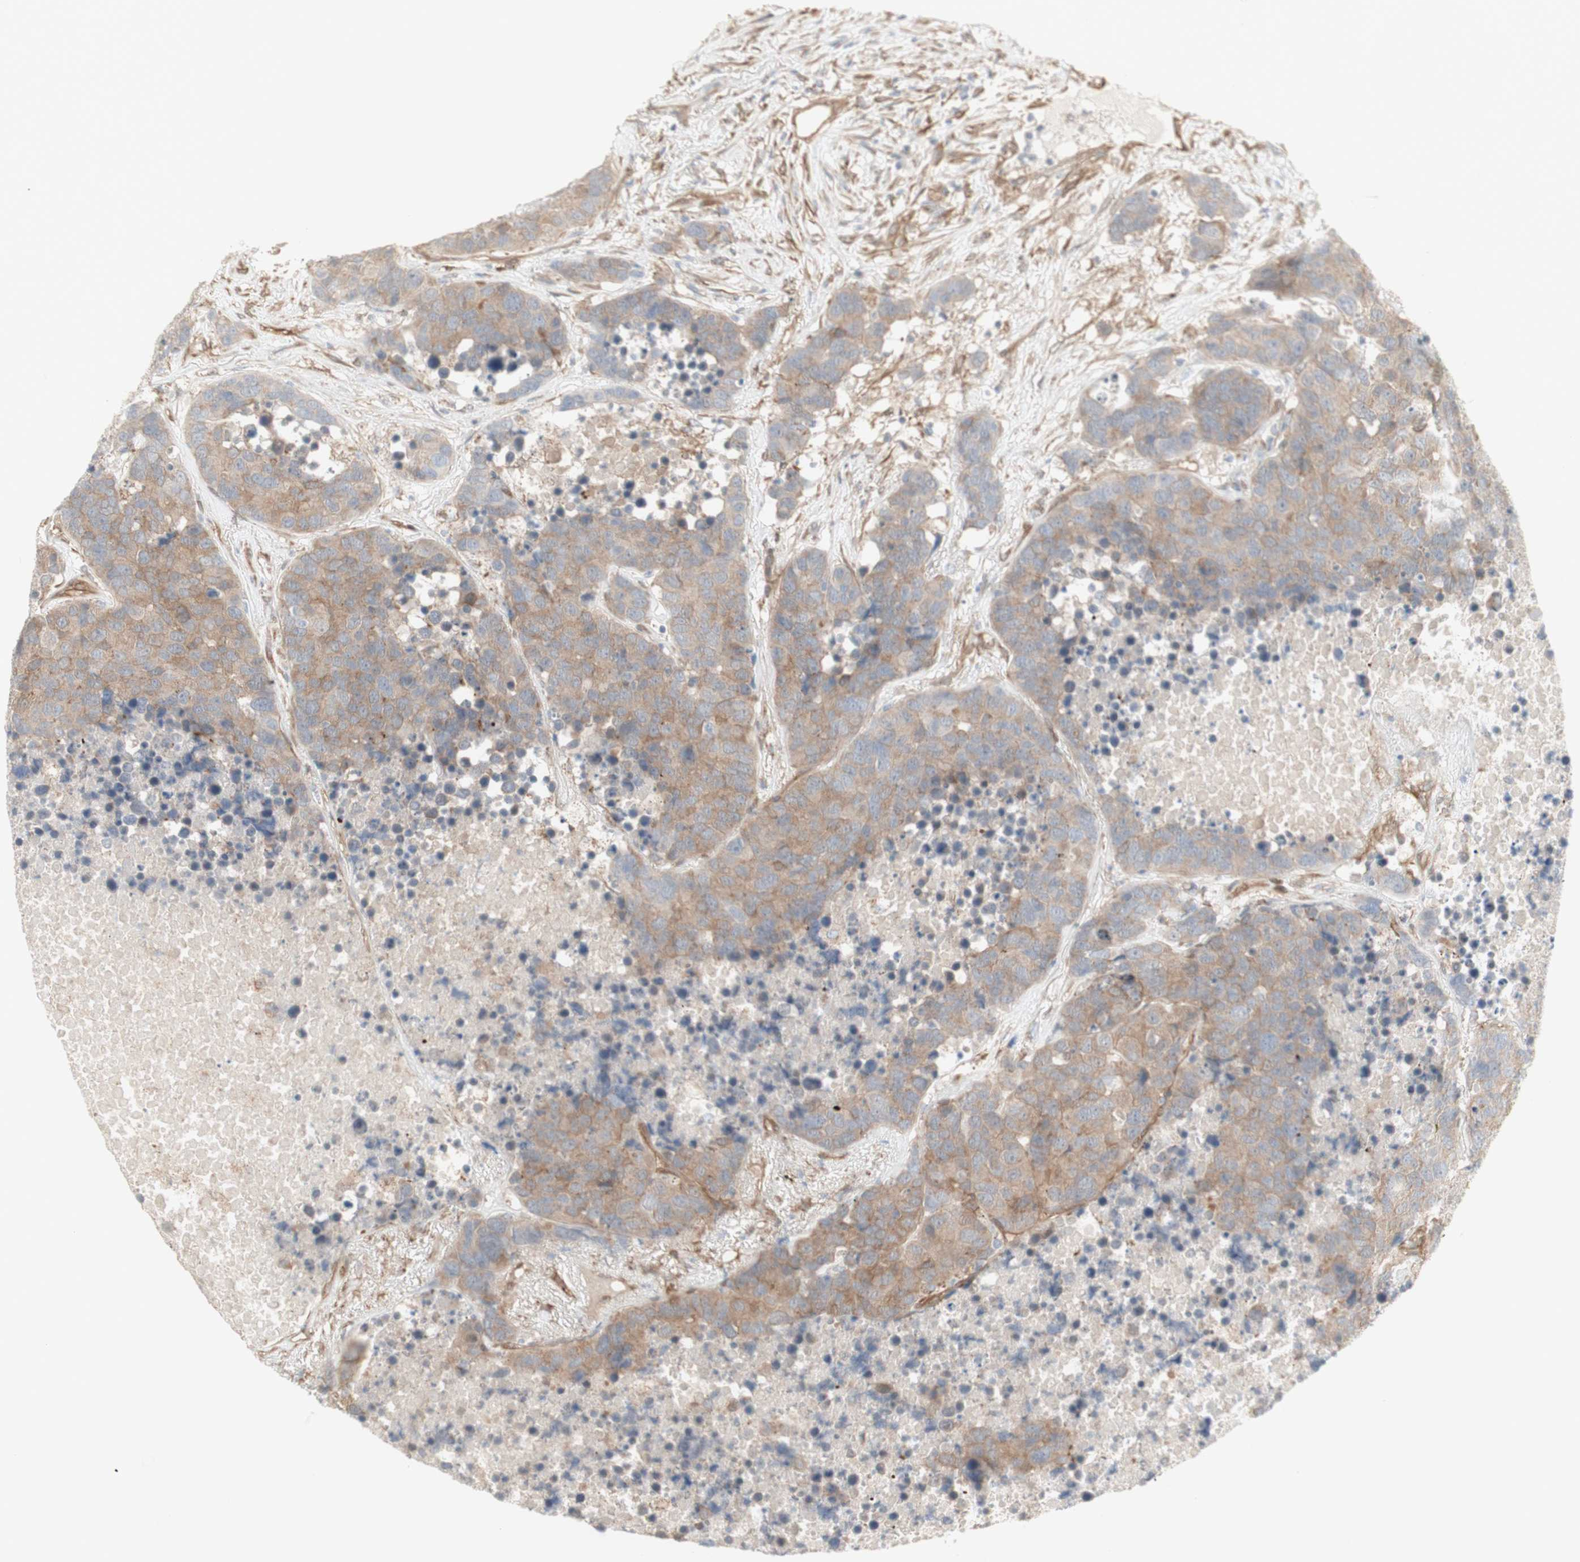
{"staining": {"intensity": "moderate", "quantity": ">75%", "location": "cytoplasmic/membranous"}, "tissue": "carcinoid", "cell_type": "Tumor cells", "image_type": "cancer", "snomed": [{"axis": "morphology", "description": "Carcinoid, malignant, NOS"}, {"axis": "topography", "description": "Lung"}], "caption": "Protein staining displays moderate cytoplasmic/membranous positivity in approximately >75% of tumor cells in malignant carcinoid.", "gene": "CNN3", "patient": {"sex": "male", "age": 60}}